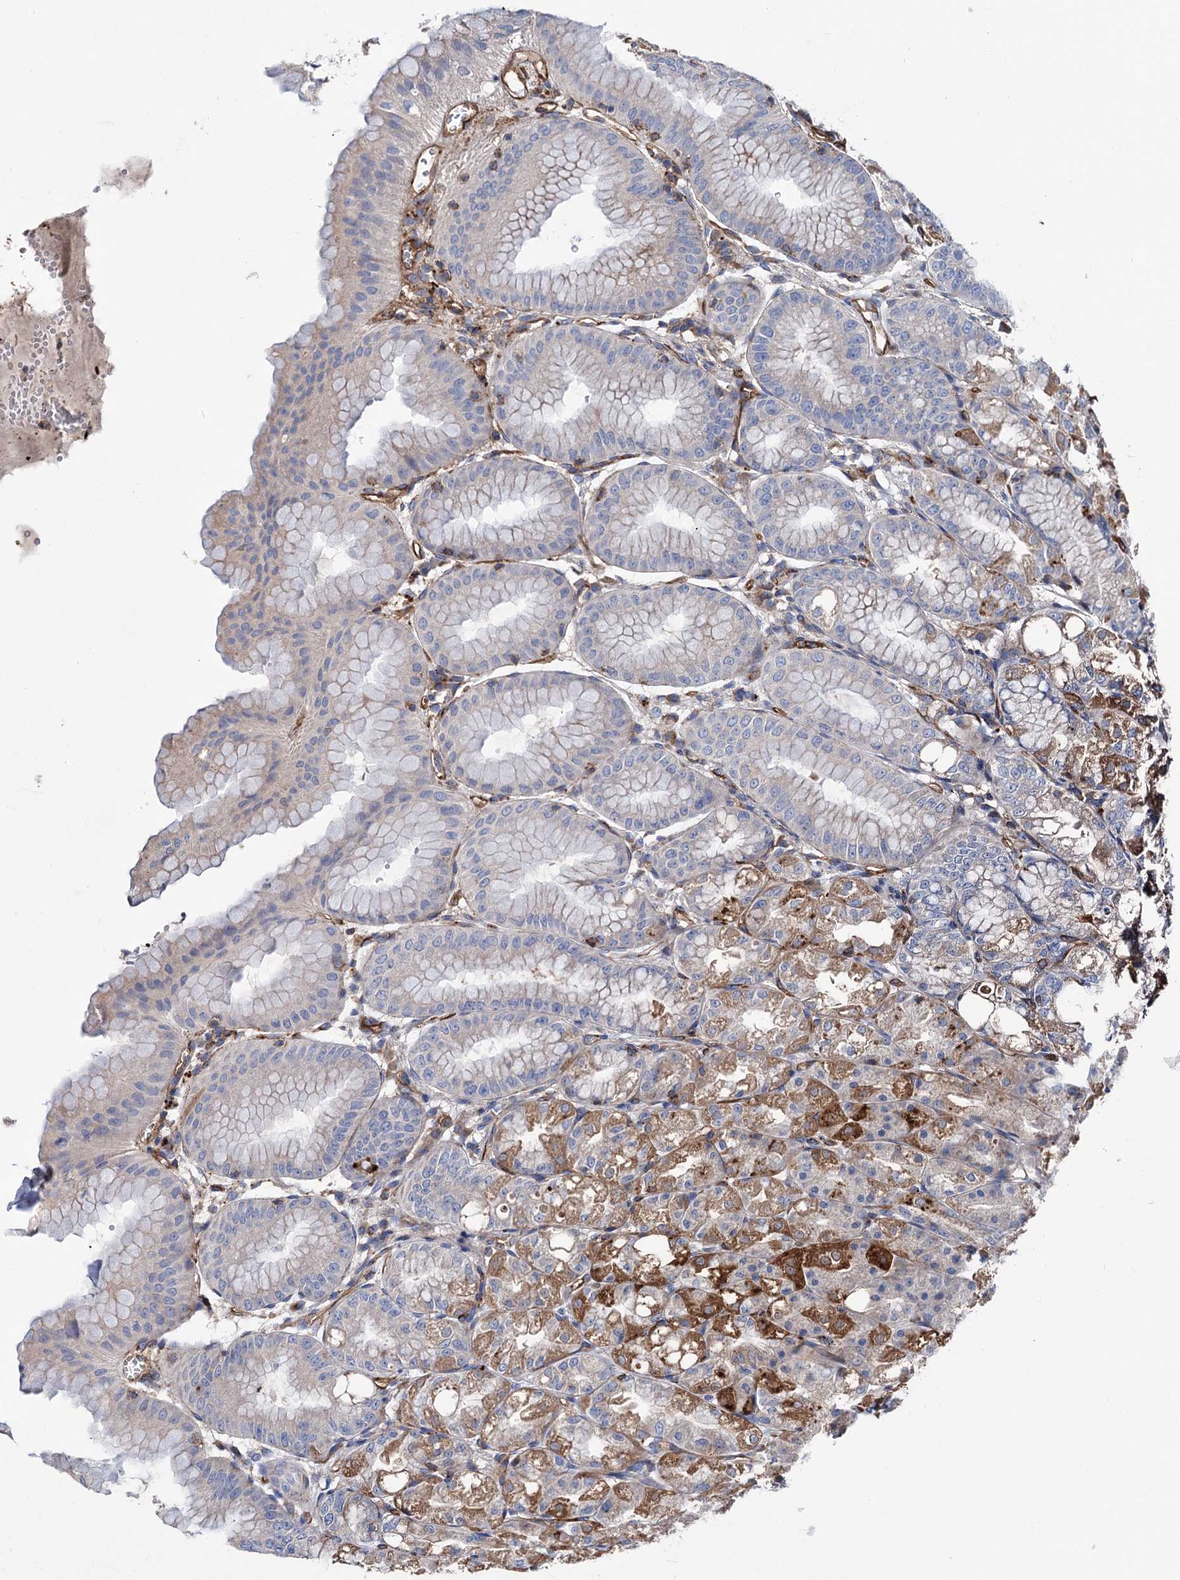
{"staining": {"intensity": "moderate", "quantity": "25%-75%", "location": "cytoplasmic/membranous"}, "tissue": "stomach", "cell_type": "Glandular cells", "image_type": "normal", "snomed": [{"axis": "morphology", "description": "Normal tissue, NOS"}, {"axis": "topography", "description": "Stomach, lower"}], "caption": "The image demonstrates staining of benign stomach, revealing moderate cytoplasmic/membranous protein positivity (brown color) within glandular cells. (DAB (3,3'-diaminobenzidine) IHC, brown staining for protein, blue staining for nuclei).", "gene": "SCPEP1", "patient": {"sex": "male", "age": 71}}